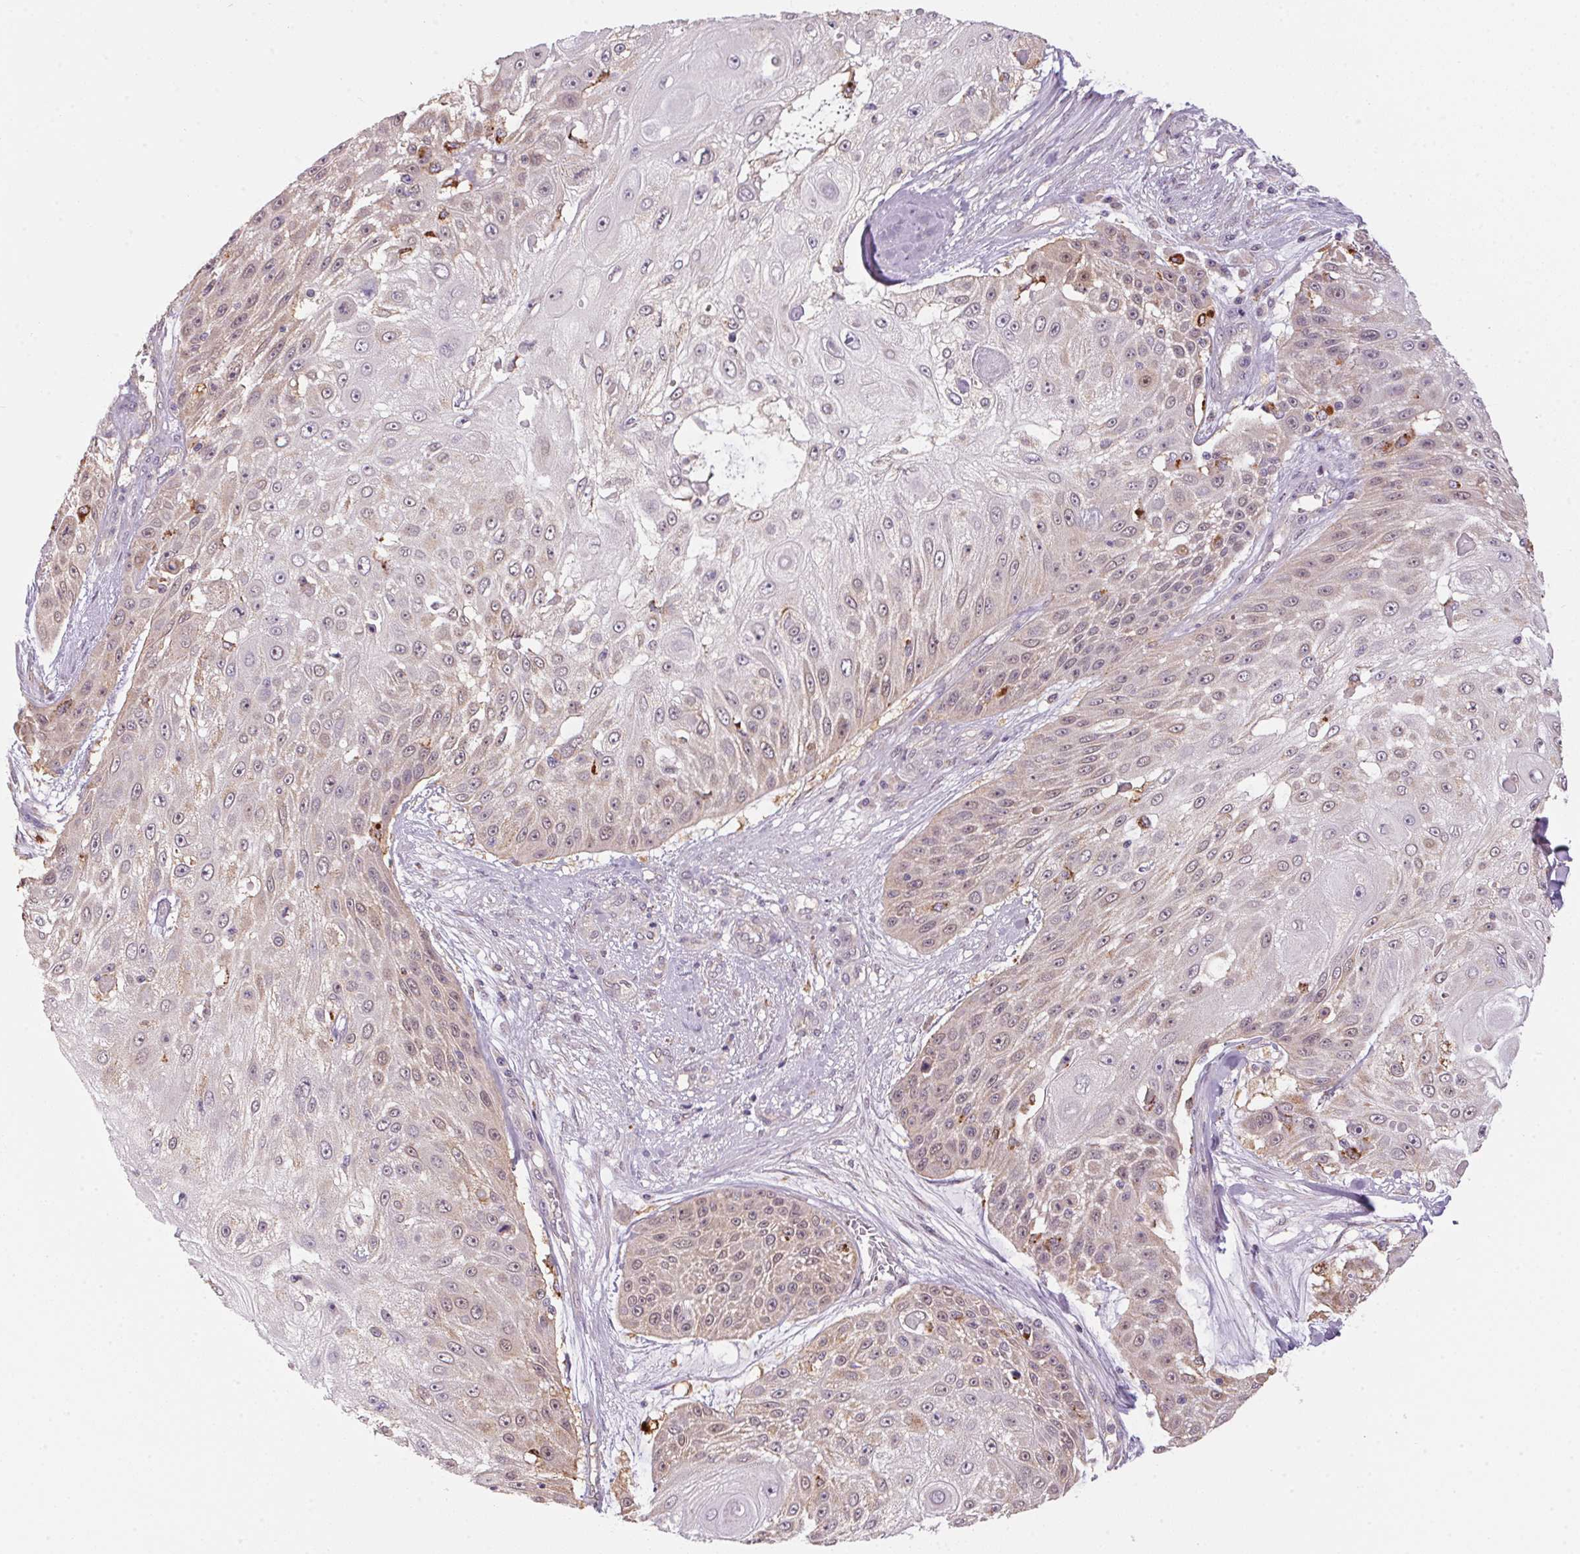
{"staining": {"intensity": "weak", "quantity": "<25%", "location": "cytoplasmic/membranous"}, "tissue": "skin cancer", "cell_type": "Tumor cells", "image_type": "cancer", "snomed": [{"axis": "morphology", "description": "Squamous cell carcinoma, NOS"}, {"axis": "topography", "description": "Skin"}], "caption": "This is an IHC image of human skin cancer. There is no positivity in tumor cells.", "gene": "ADH5", "patient": {"sex": "female", "age": 86}}